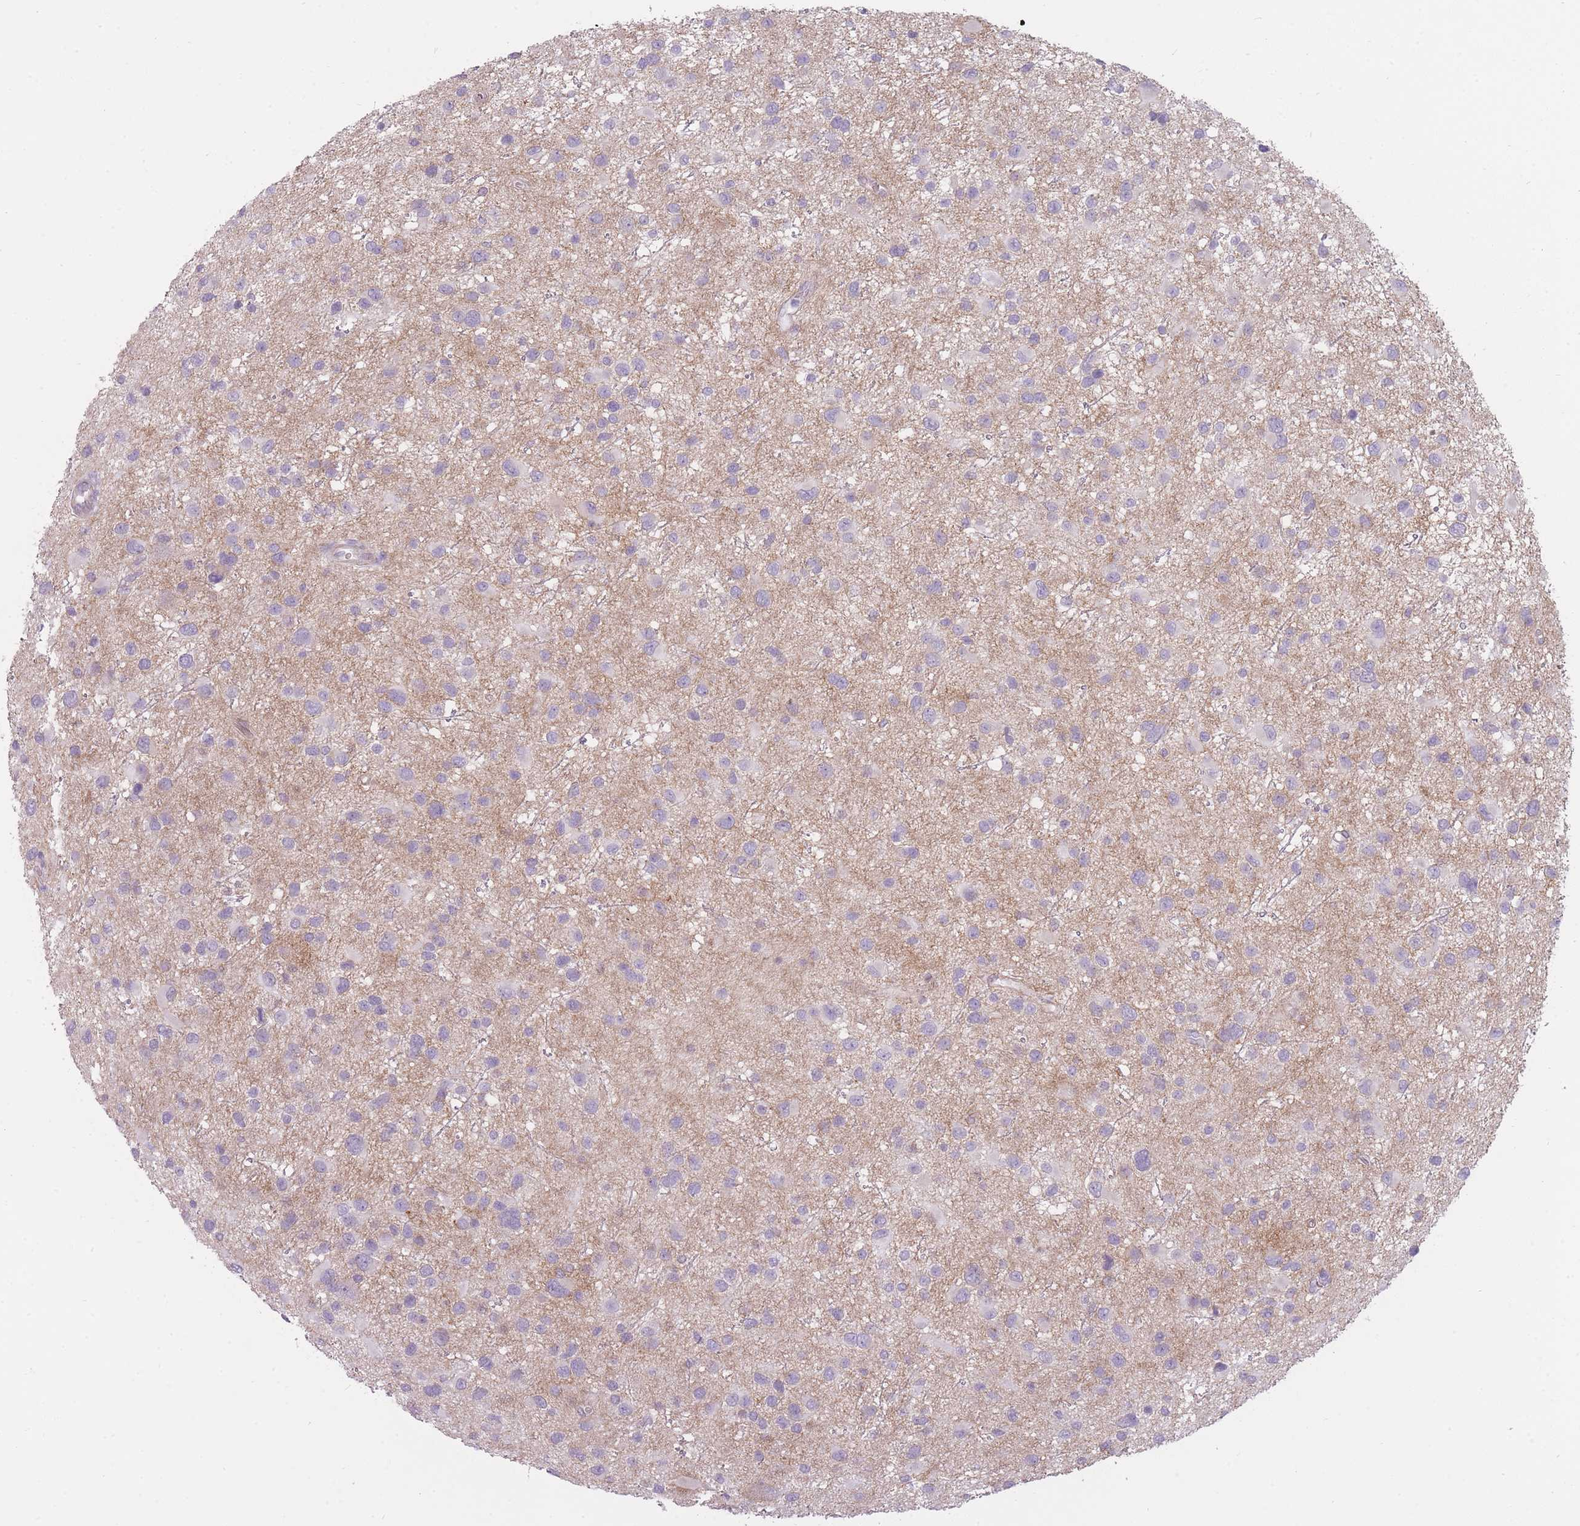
{"staining": {"intensity": "negative", "quantity": "none", "location": "none"}, "tissue": "glioma", "cell_type": "Tumor cells", "image_type": "cancer", "snomed": [{"axis": "morphology", "description": "Glioma, malignant, Low grade"}, {"axis": "topography", "description": "Brain"}], "caption": "A photomicrograph of human glioma is negative for staining in tumor cells. Brightfield microscopy of immunohistochemistry (IHC) stained with DAB (3,3'-diaminobenzidine) (brown) and hematoxylin (blue), captured at high magnification.", "gene": "PGRMC2", "patient": {"sex": "female", "age": 32}}